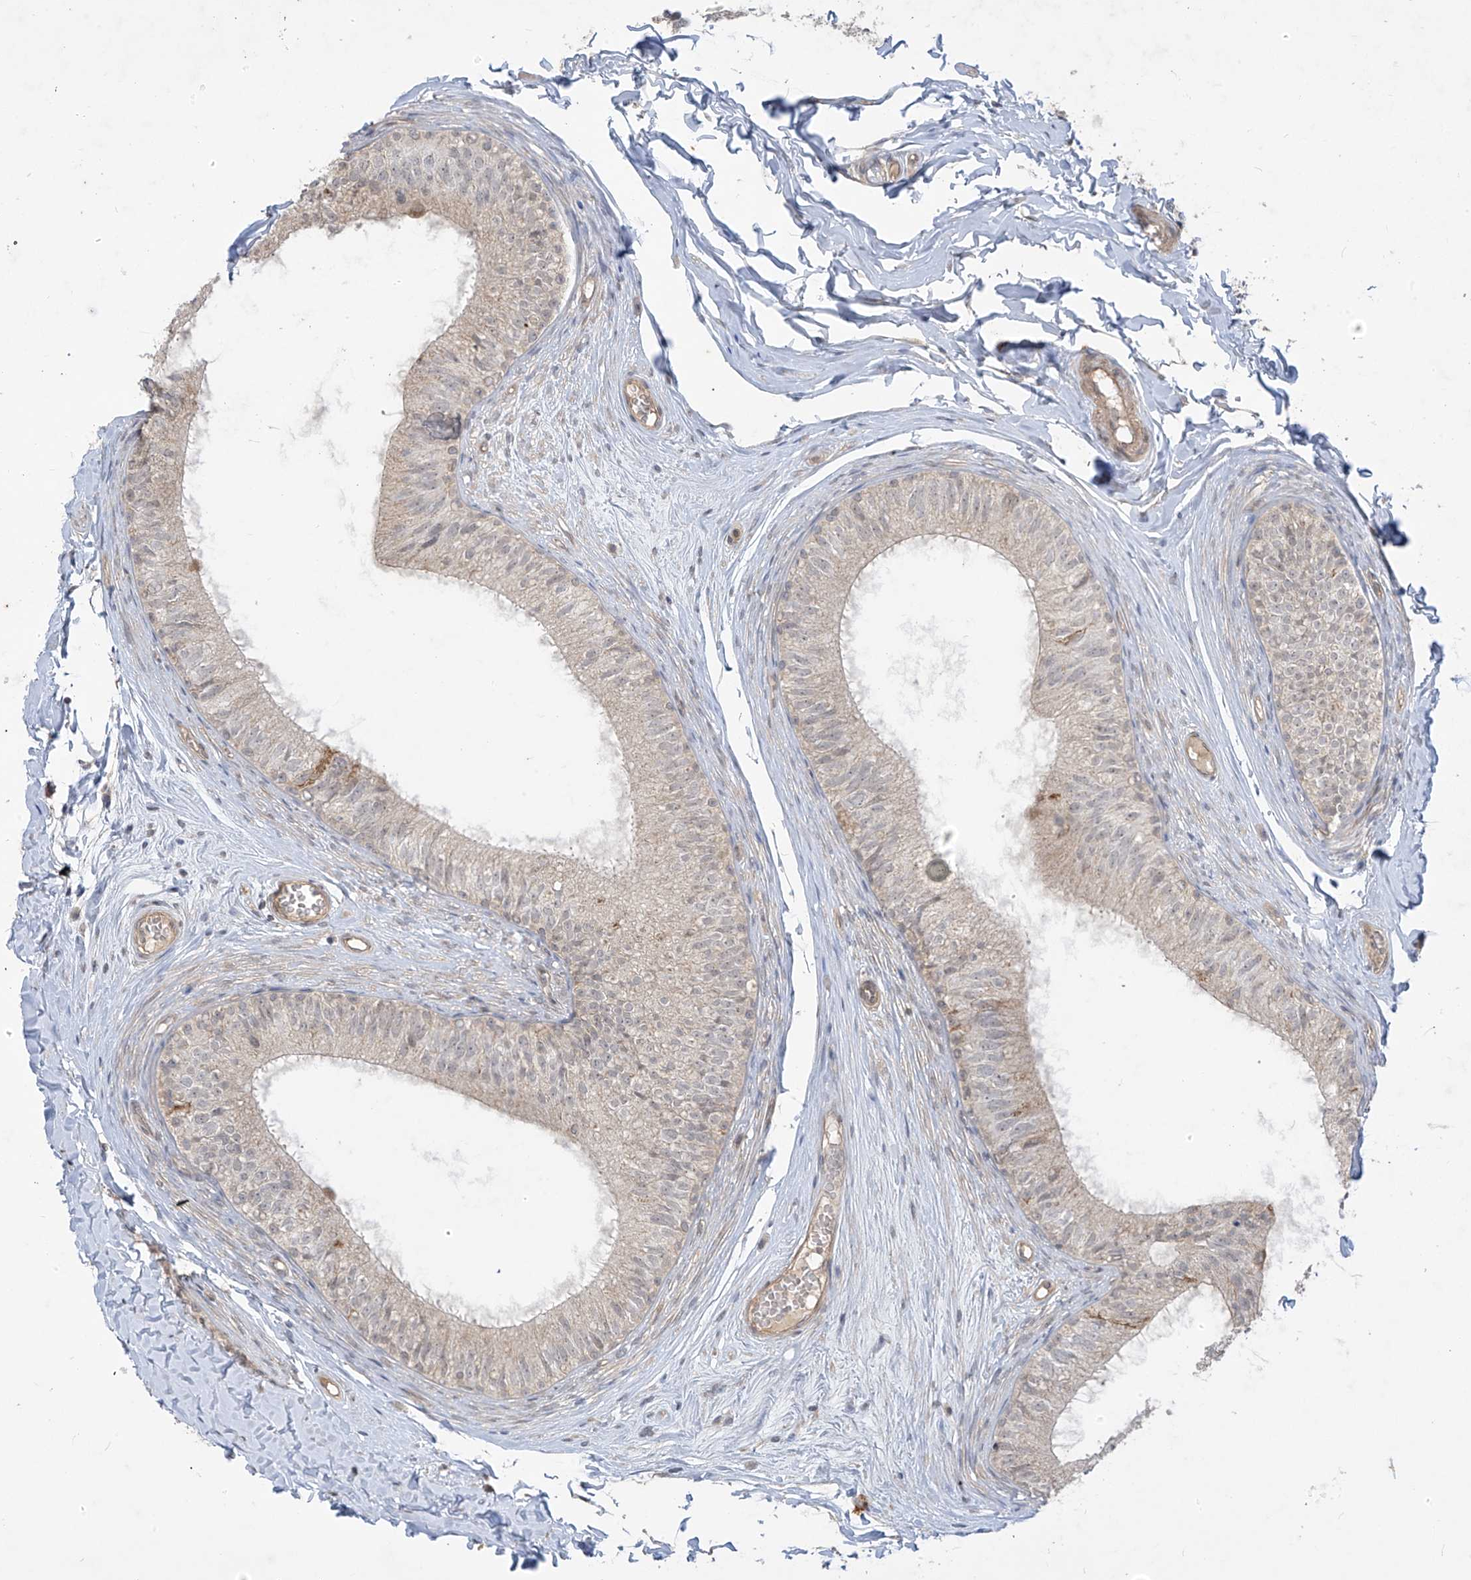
{"staining": {"intensity": "weak", "quantity": "<25%", "location": "cytoplasmic/membranous"}, "tissue": "epididymis", "cell_type": "Glandular cells", "image_type": "normal", "snomed": [{"axis": "morphology", "description": "Normal tissue, NOS"}, {"axis": "morphology", "description": "Seminoma in situ"}, {"axis": "topography", "description": "Testis"}, {"axis": "topography", "description": "Epididymis"}], "caption": "An immunohistochemistry histopathology image of unremarkable epididymis is shown. There is no staining in glandular cells of epididymis. (DAB (3,3'-diaminobenzidine) immunohistochemistry, high magnification).", "gene": "DGKQ", "patient": {"sex": "male", "age": 28}}